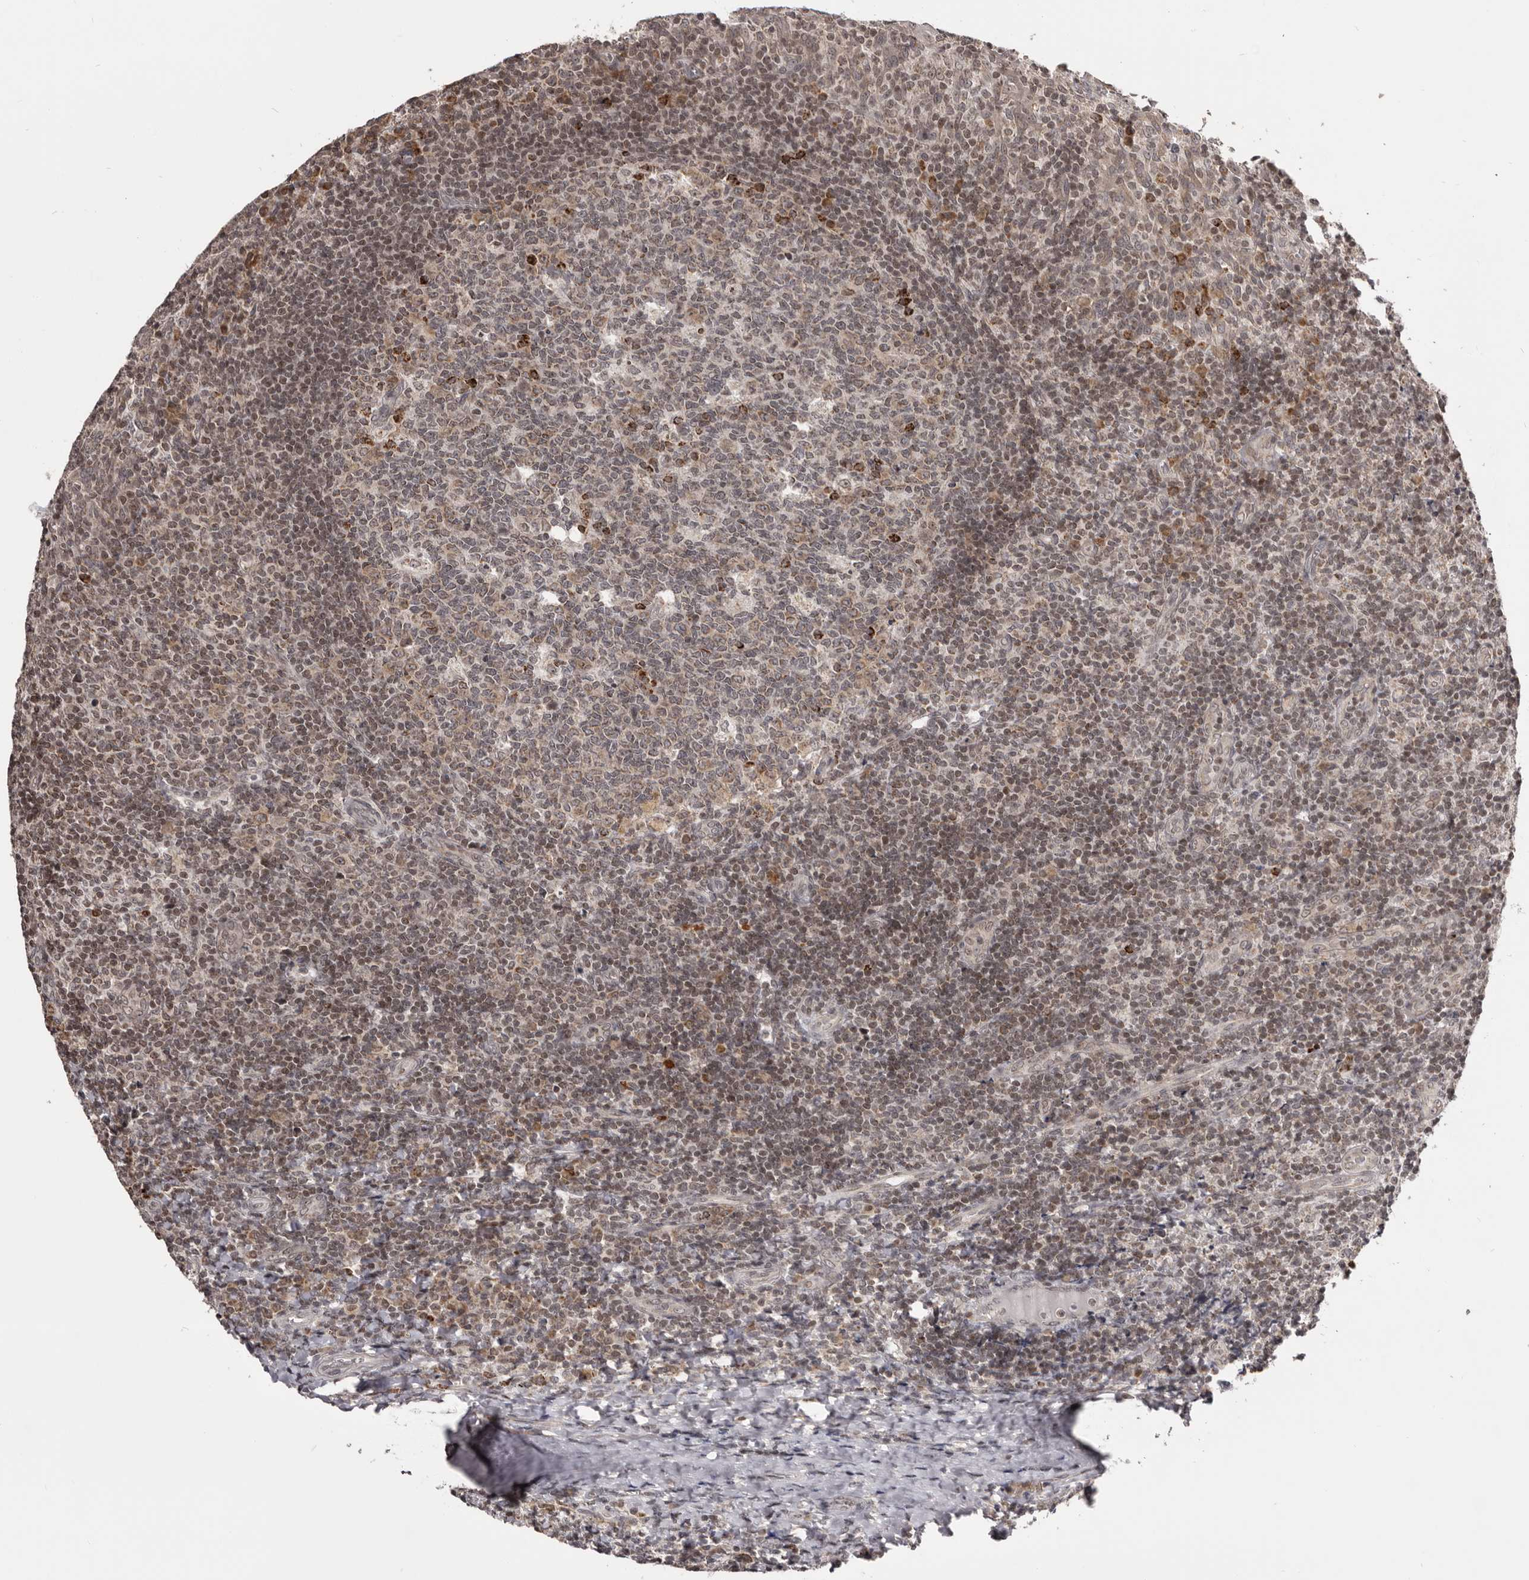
{"staining": {"intensity": "strong", "quantity": "<25%", "location": "cytoplasmic/membranous"}, "tissue": "tonsil", "cell_type": "Germinal center cells", "image_type": "normal", "snomed": [{"axis": "morphology", "description": "Normal tissue, NOS"}, {"axis": "topography", "description": "Tonsil"}], "caption": "Protein staining of unremarkable tonsil displays strong cytoplasmic/membranous positivity in about <25% of germinal center cells. The staining was performed using DAB (3,3'-diaminobenzidine), with brown indicating positive protein expression. Nuclei are stained blue with hematoxylin.", "gene": "THUMPD1", "patient": {"sex": "female", "age": 19}}